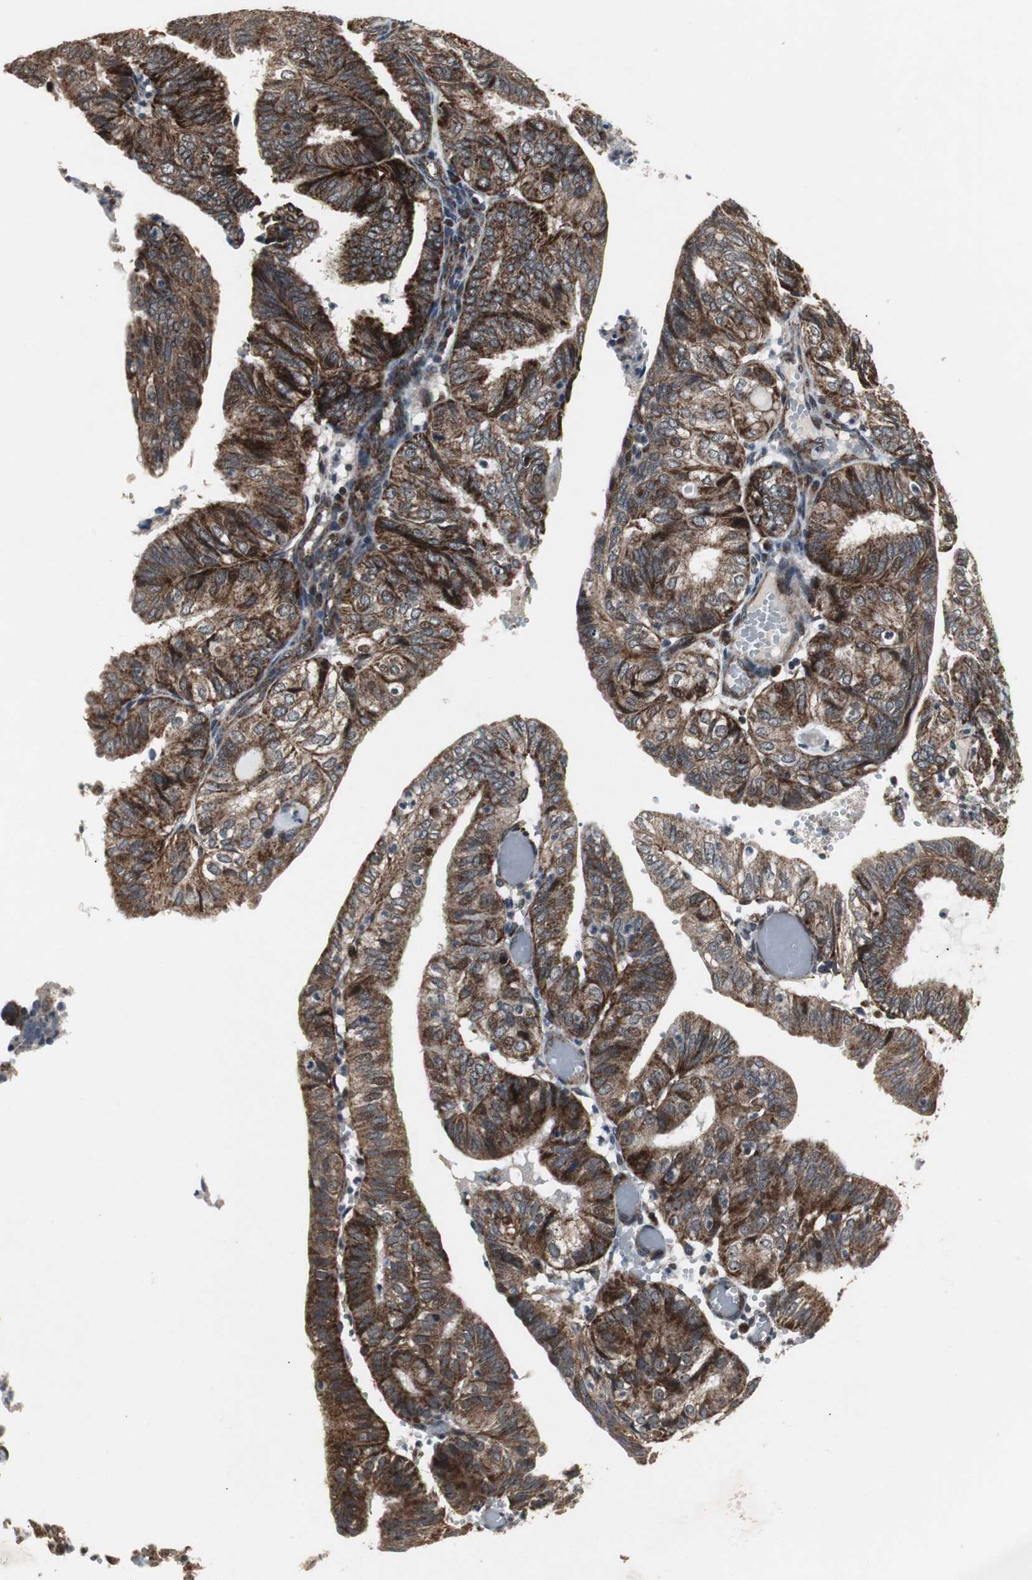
{"staining": {"intensity": "strong", "quantity": ">75%", "location": "cytoplasmic/membranous"}, "tissue": "endometrial cancer", "cell_type": "Tumor cells", "image_type": "cancer", "snomed": [{"axis": "morphology", "description": "Adenocarcinoma, NOS"}, {"axis": "topography", "description": "Uterus"}], "caption": "High-magnification brightfield microscopy of endometrial cancer (adenocarcinoma) stained with DAB (3,3'-diaminobenzidine) (brown) and counterstained with hematoxylin (blue). tumor cells exhibit strong cytoplasmic/membranous expression is identified in approximately>75% of cells. (IHC, brightfield microscopy, high magnification).", "gene": "MRPL40", "patient": {"sex": "female", "age": 60}}